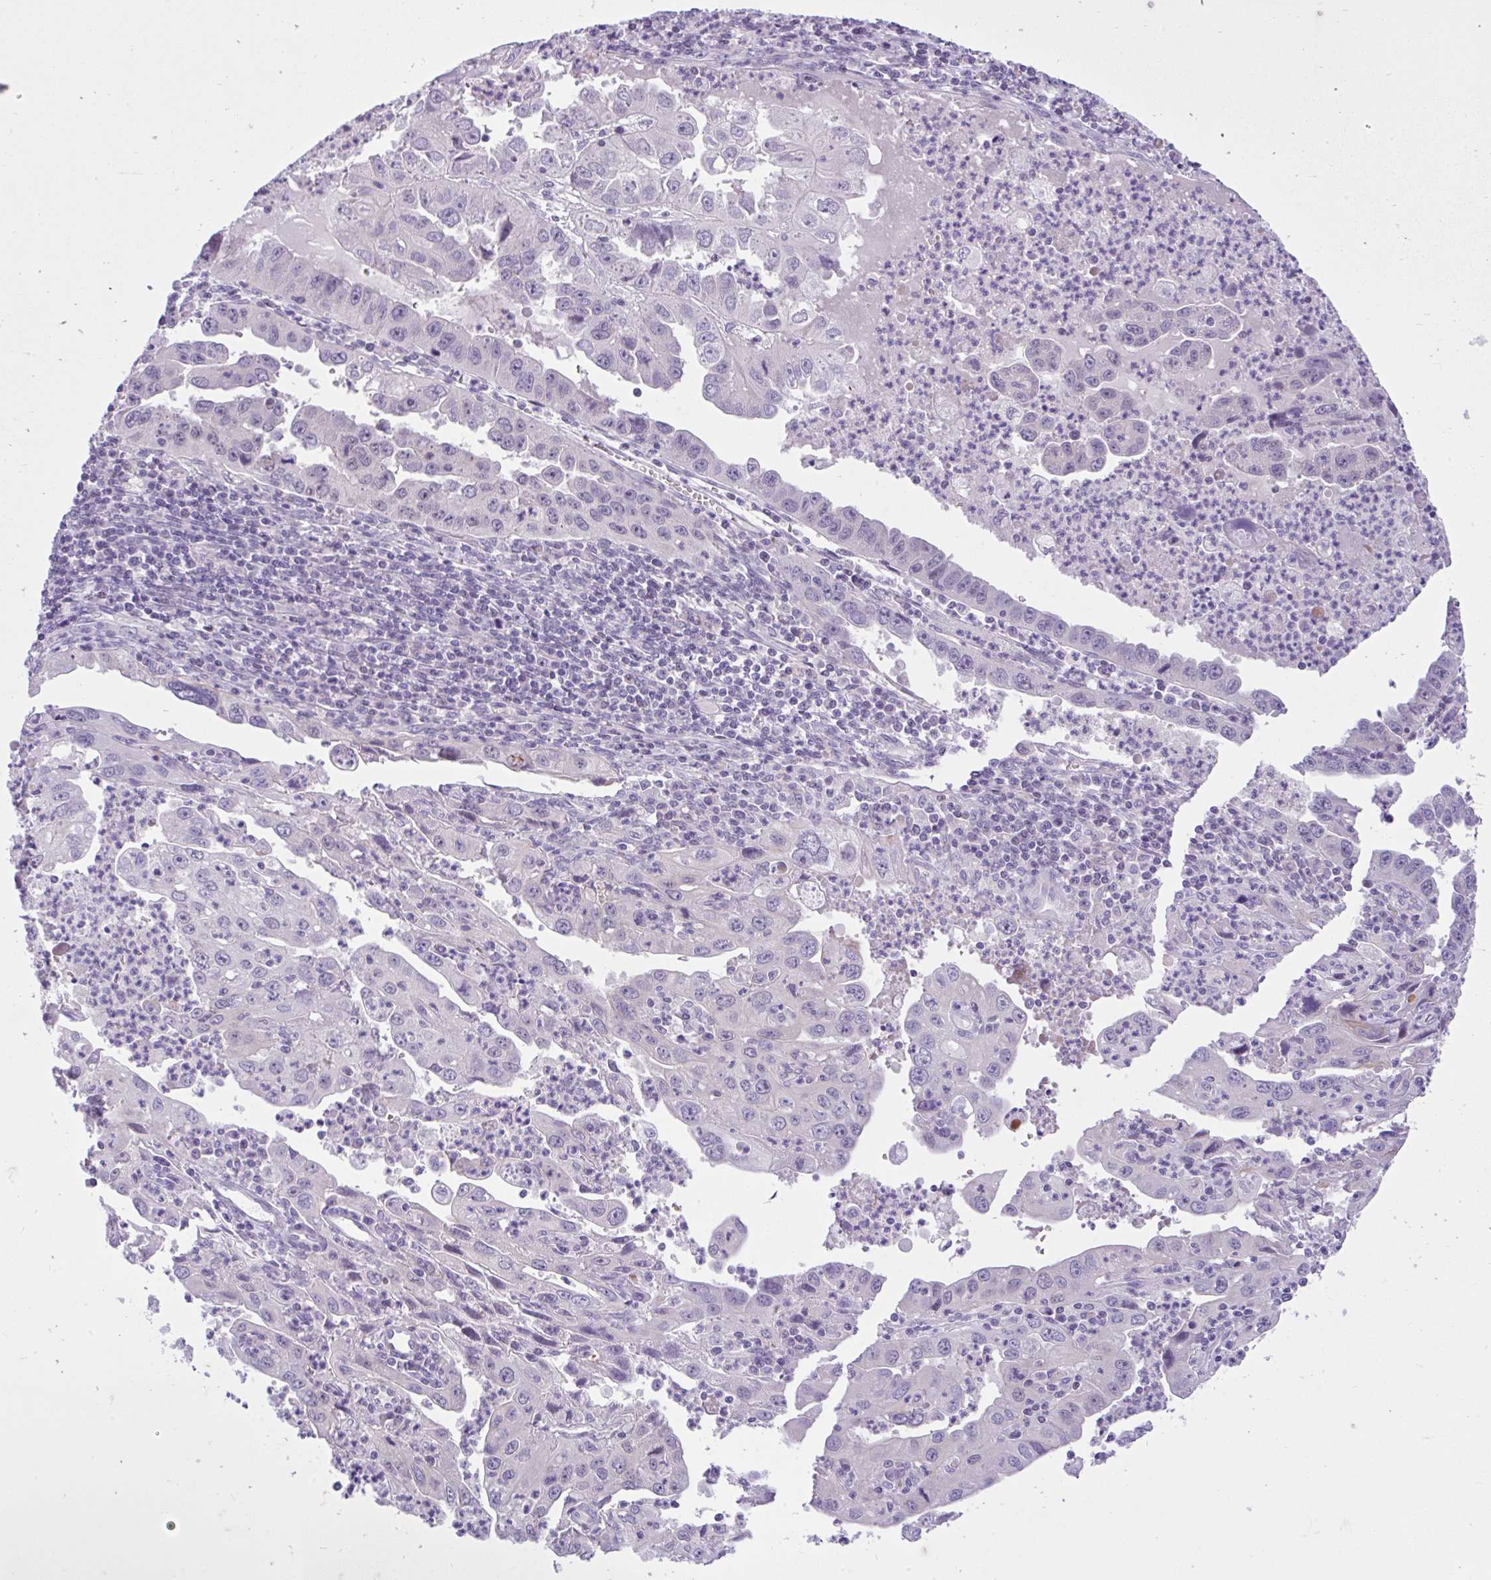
{"staining": {"intensity": "negative", "quantity": "none", "location": "none"}, "tissue": "endometrial cancer", "cell_type": "Tumor cells", "image_type": "cancer", "snomed": [{"axis": "morphology", "description": "Adenocarcinoma, NOS"}, {"axis": "topography", "description": "Uterus"}], "caption": "Tumor cells show no significant positivity in endometrial adenocarcinoma. Brightfield microscopy of immunohistochemistry stained with DAB (3,3'-diaminobenzidine) (brown) and hematoxylin (blue), captured at high magnification.", "gene": "ZNF101", "patient": {"sex": "female", "age": 62}}